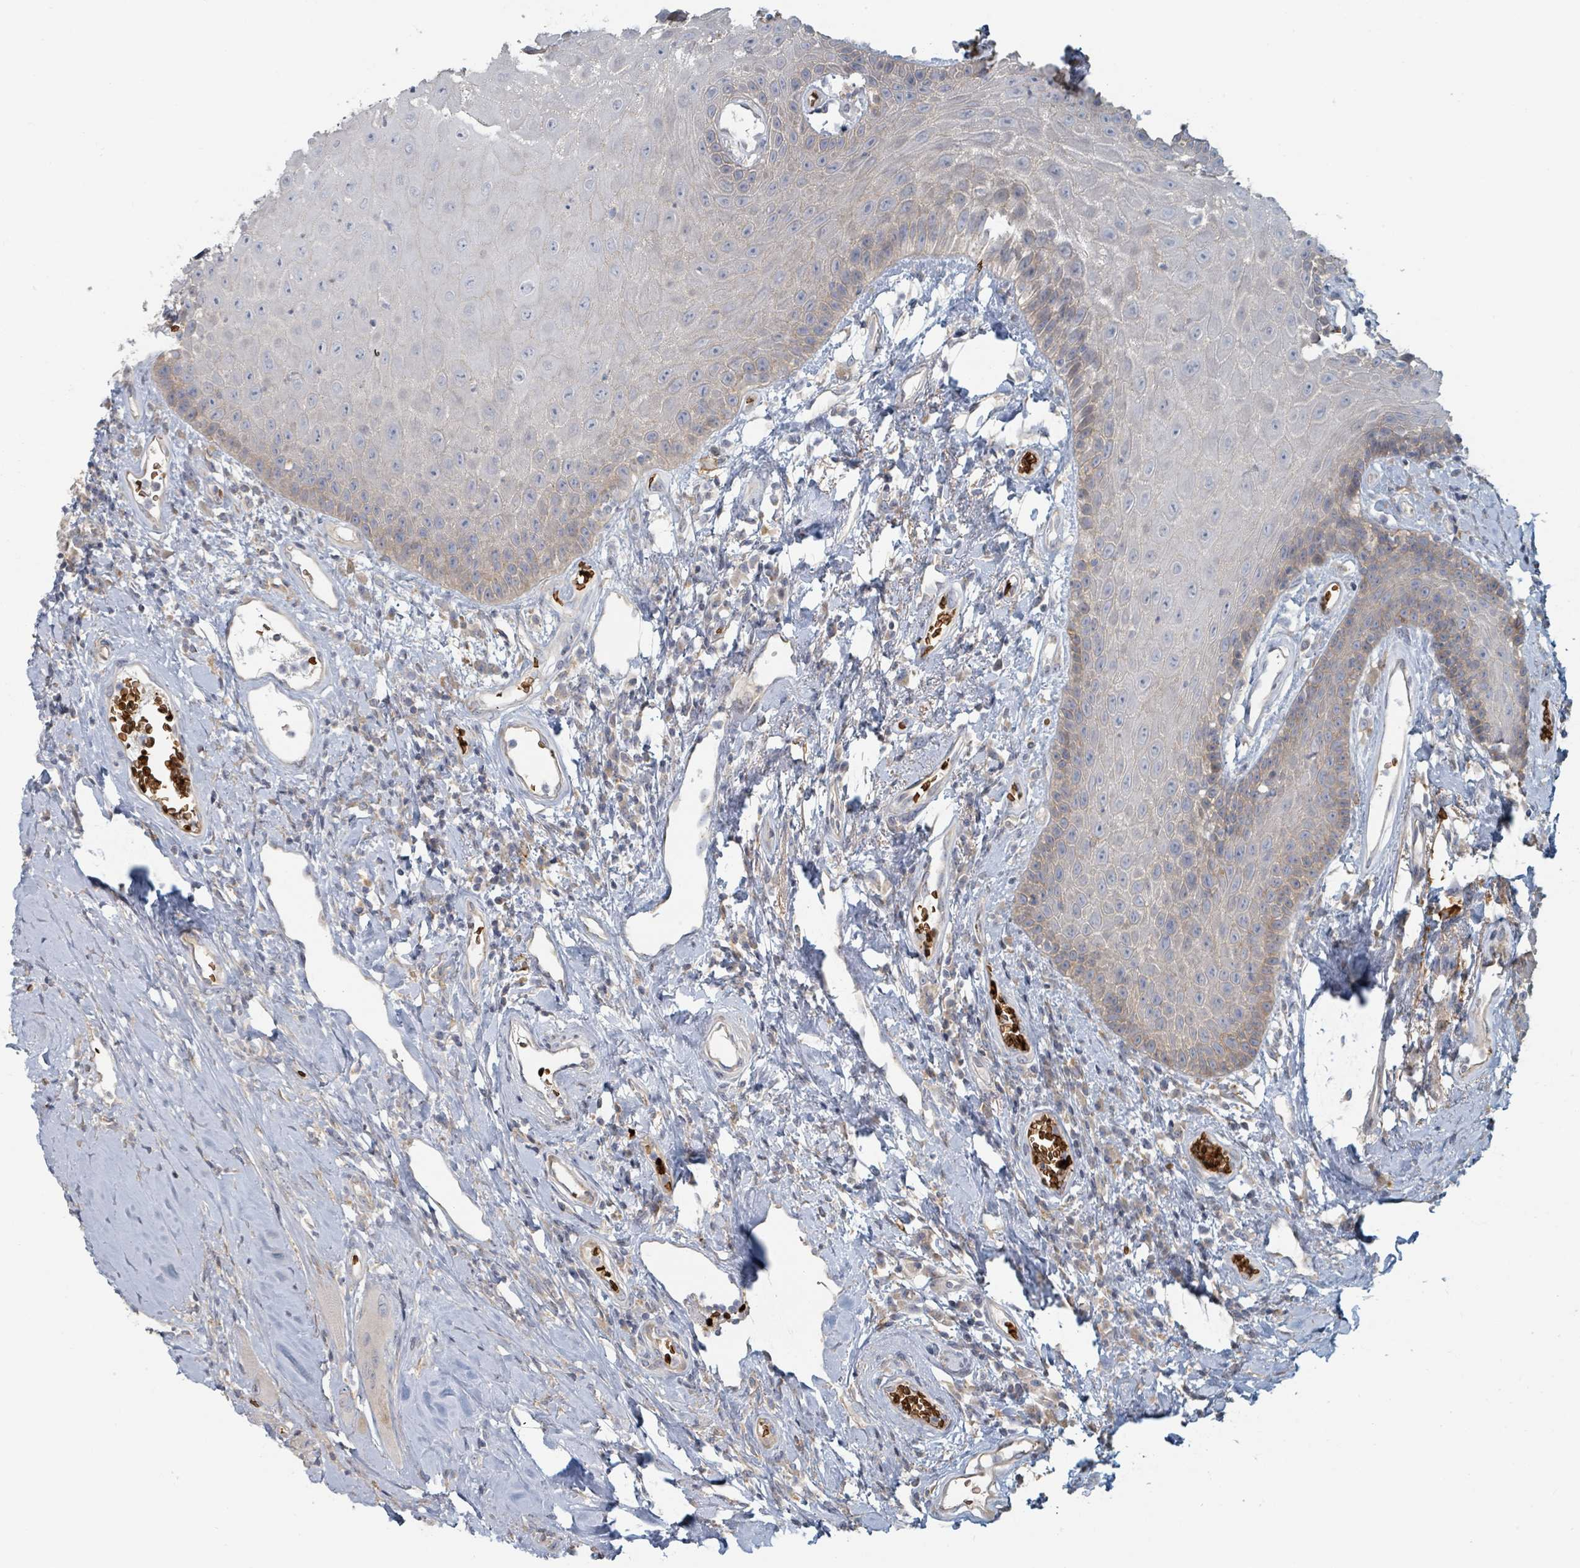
{"staining": {"intensity": "negative", "quantity": "none", "location": "none"}, "tissue": "head and neck cancer", "cell_type": "Tumor cells", "image_type": "cancer", "snomed": [{"axis": "morphology", "description": "Squamous cell carcinoma, NOS"}, {"axis": "topography", "description": "Head-Neck"}], "caption": "This is a micrograph of immunohistochemistry (IHC) staining of head and neck cancer (squamous cell carcinoma), which shows no positivity in tumor cells.", "gene": "TRPC4AP", "patient": {"sex": "female", "age": 59}}